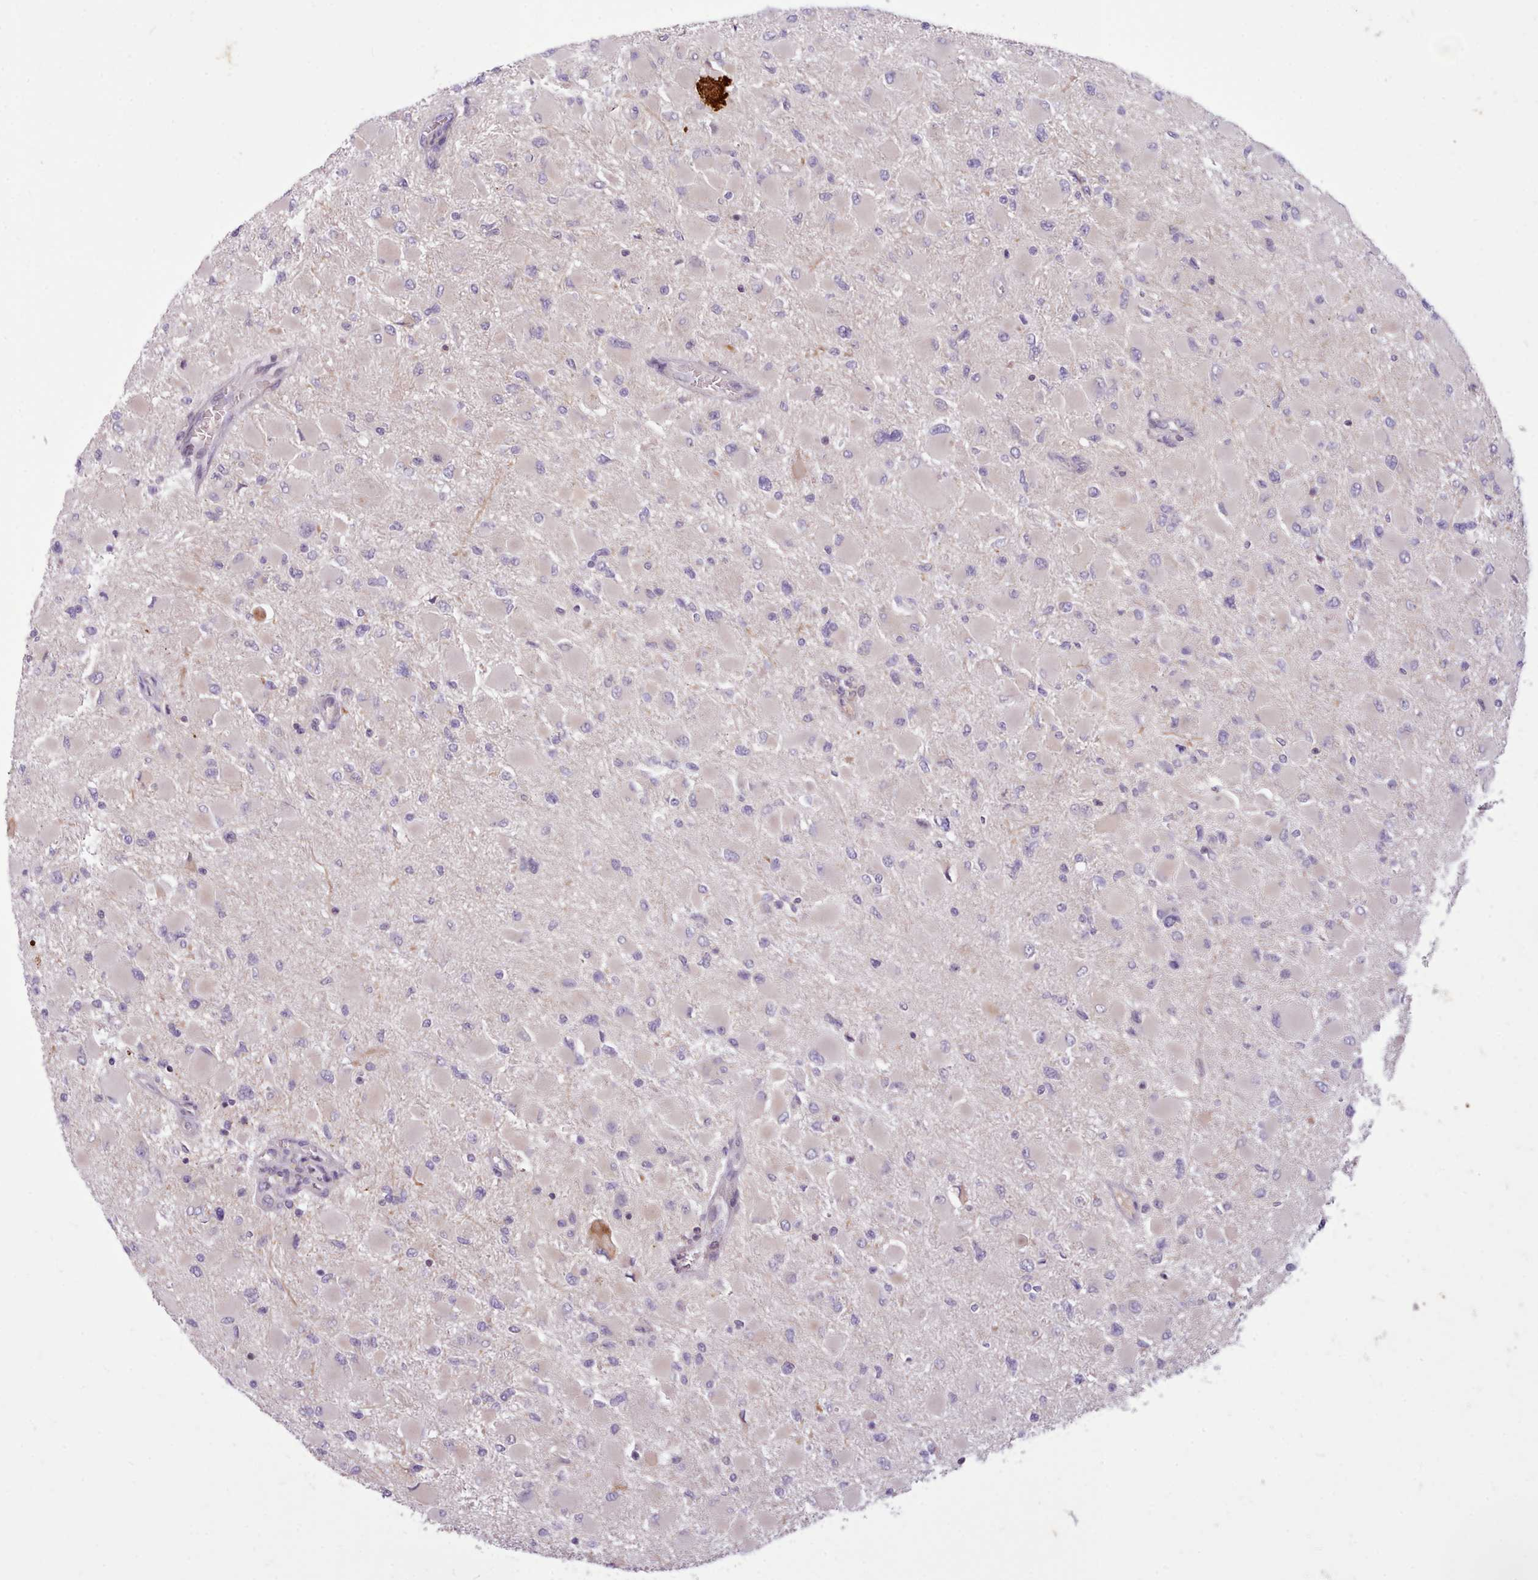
{"staining": {"intensity": "negative", "quantity": "none", "location": "none"}, "tissue": "glioma", "cell_type": "Tumor cells", "image_type": "cancer", "snomed": [{"axis": "morphology", "description": "Glioma, malignant, High grade"}, {"axis": "topography", "description": "Cerebral cortex"}], "caption": "Protein analysis of glioma shows no significant expression in tumor cells.", "gene": "NMRK1", "patient": {"sex": "female", "age": 36}}